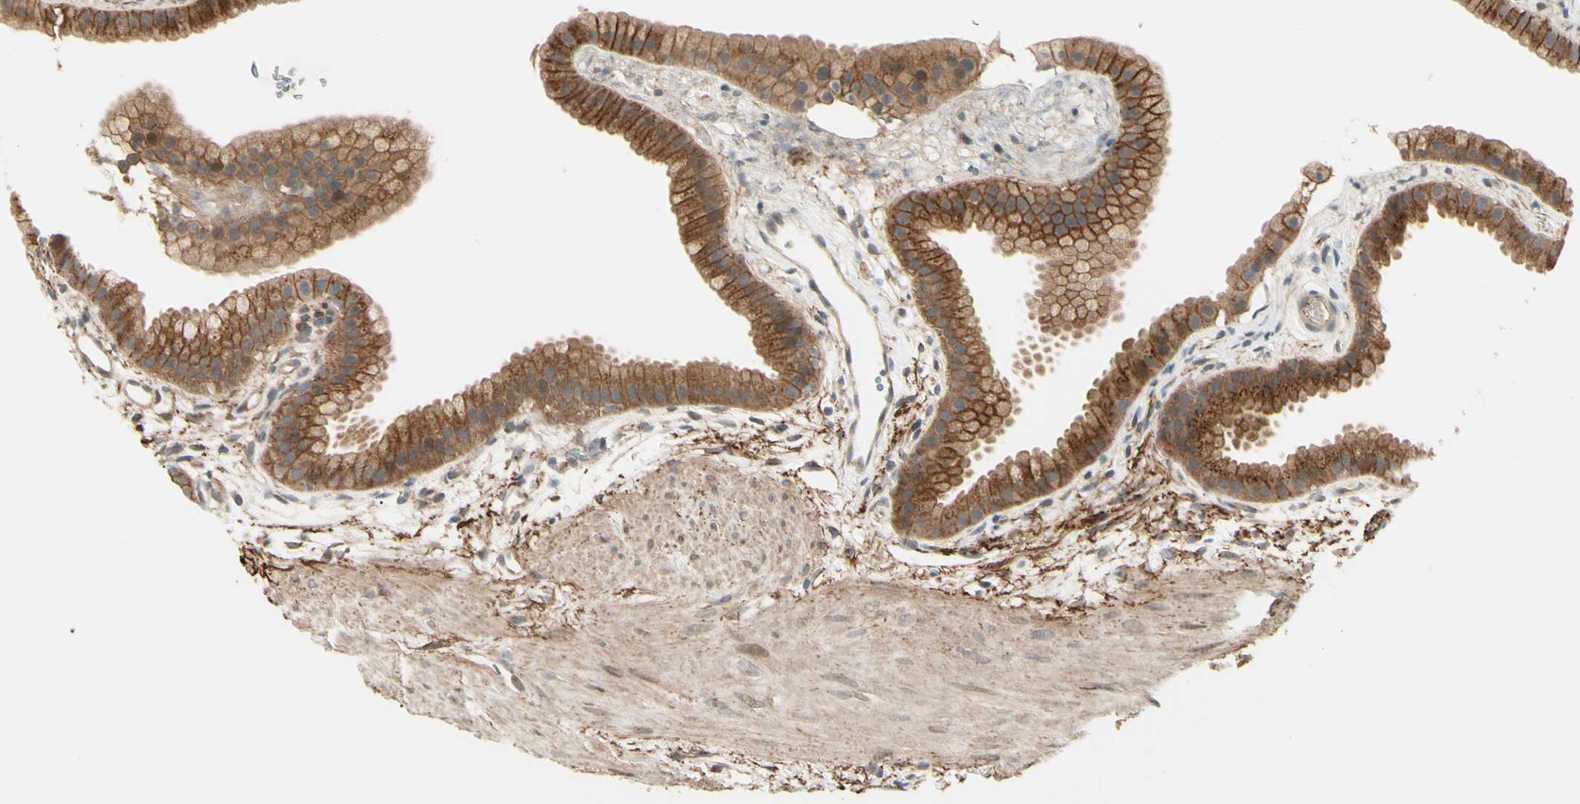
{"staining": {"intensity": "strong", "quantity": ">75%", "location": "cytoplasmic/membranous"}, "tissue": "gallbladder", "cell_type": "Glandular cells", "image_type": "normal", "snomed": [{"axis": "morphology", "description": "Normal tissue, NOS"}, {"axis": "topography", "description": "Gallbladder"}], "caption": "Immunohistochemical staining of unremarkable human gallbladder shows high levels of strong cytoplasmic/membranous positivity in approximately >75% of glandular cells. The staining was performed using DAB, with brown indicating positive protein expression. Nuclei are stained blue with hematoxylin.", "gene": "F2R", "patient": {"sex": "female", "age": 64}}